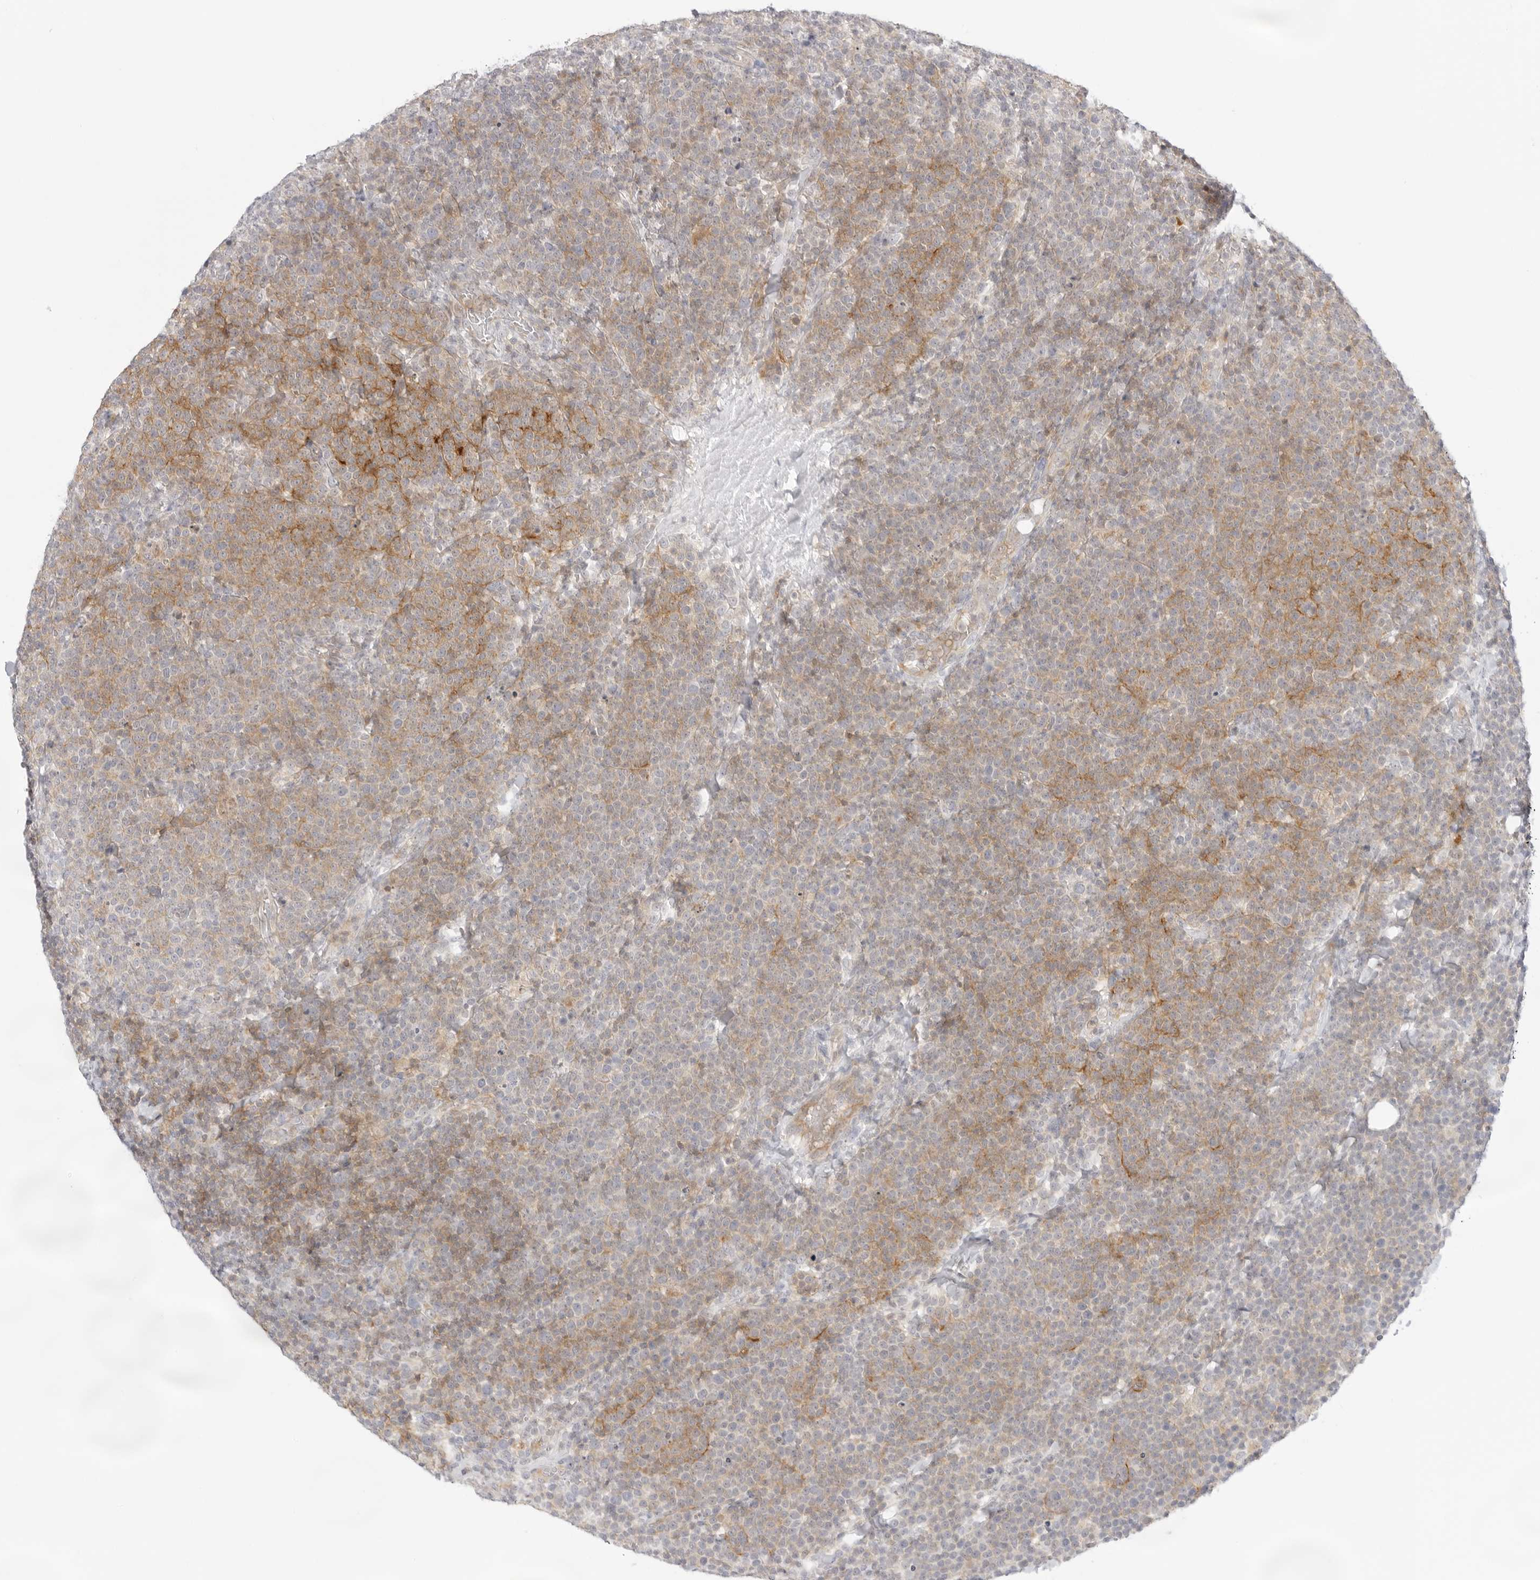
{"staining": {"intensity": "moderate", "quantity": "25%-75%", "location": "cytoplasmic/membranous"}, "tissue": "lymphoma", "cell_type": "Tumor cells", "image_type": "cancer", "snomed": [{"axis": "morphology", "description": "Malignant lymphoma, non-Hodgkin's type, High grade"}, {"axis": "topography", "description": "Lymph node"}], "caption": "Moderate cytoplasmic/membranous positivity is seen in approximately 25%-75% of tumor cells in lymphoma. (IHC, brightfield microscopy, high magnification).", "gene": "TNFRSF14", "patient": {"sex": "male", "age": 61}}